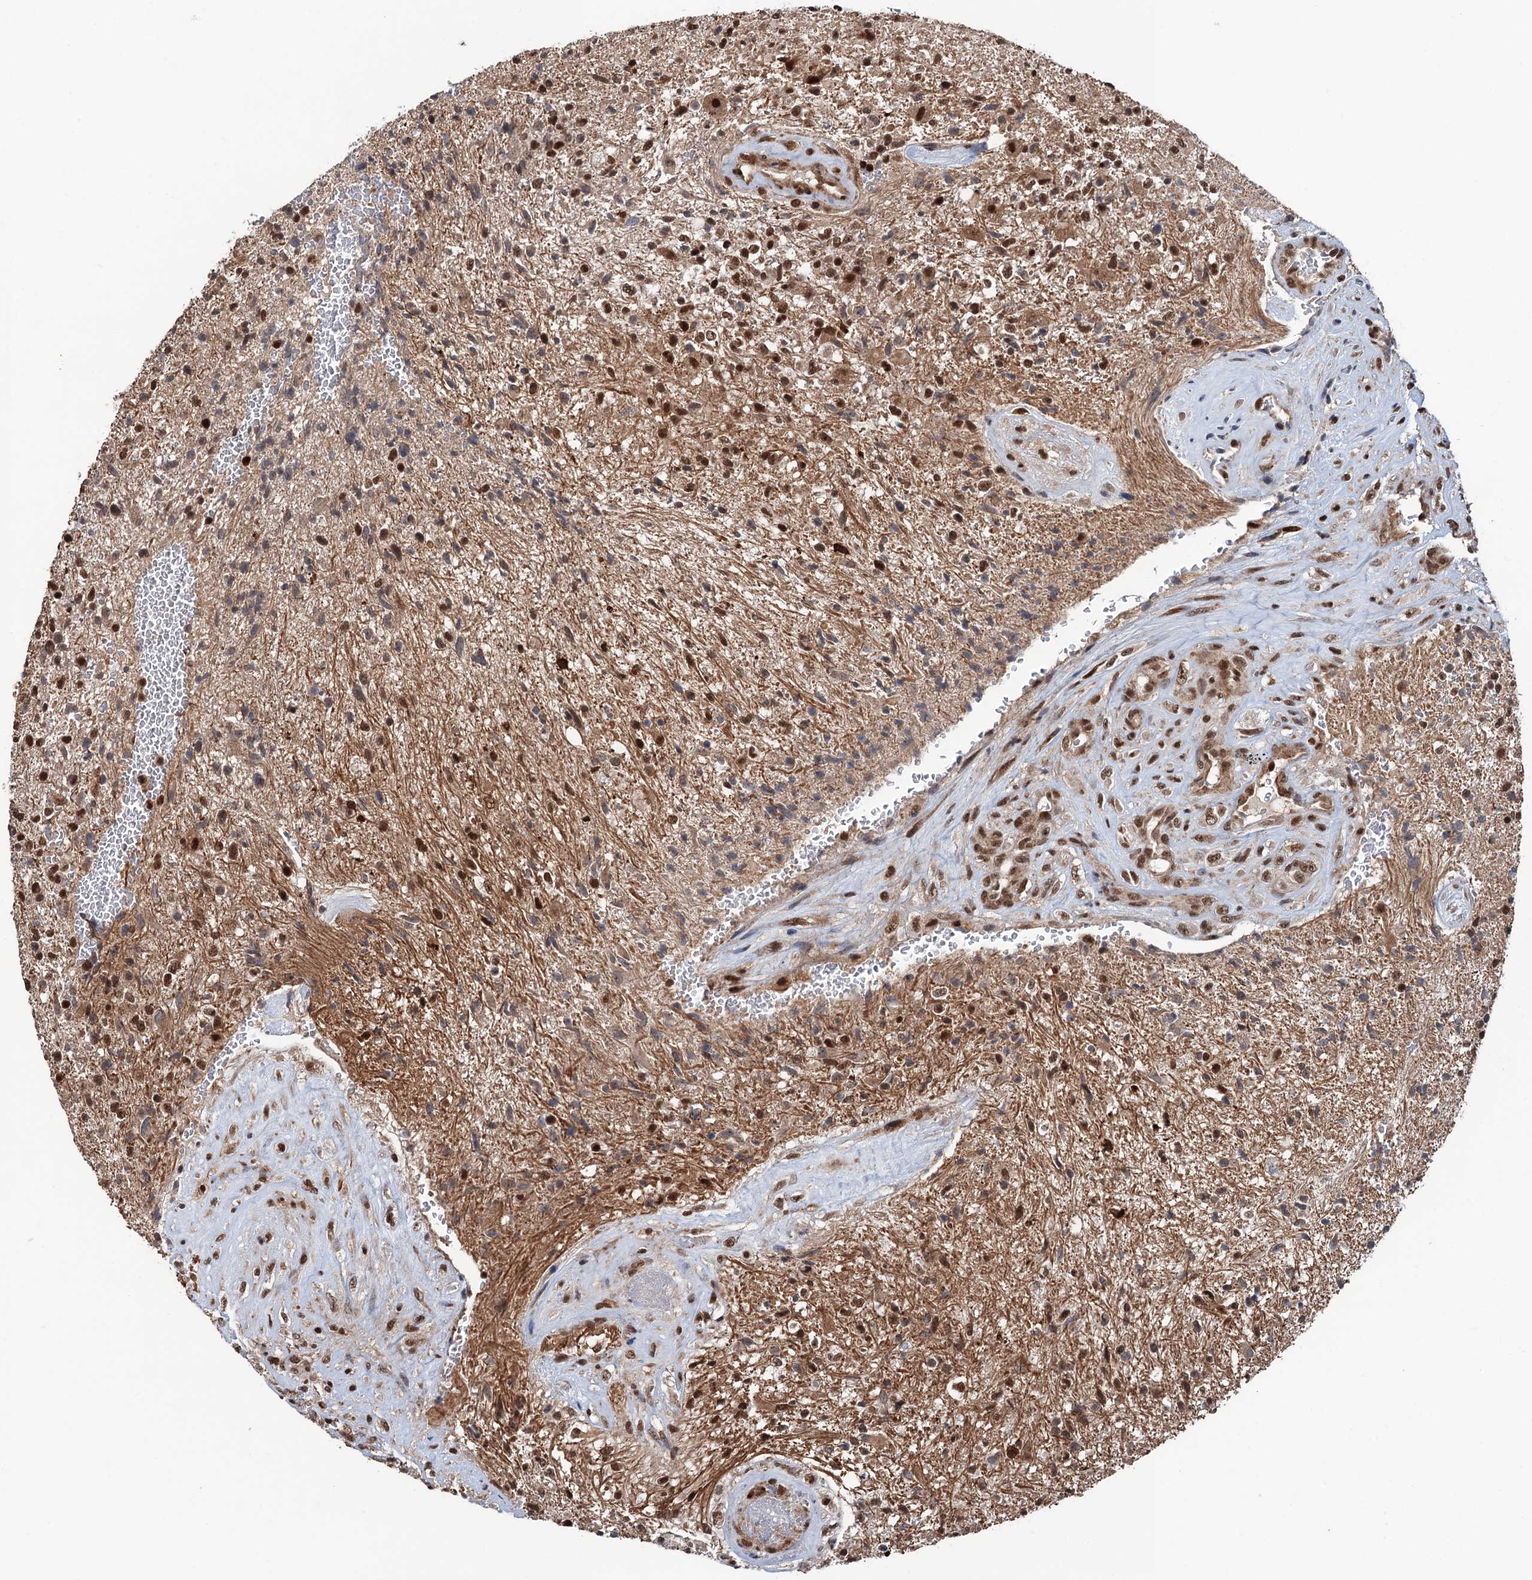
{"staining": {"intensity": "strong", "quantity": ">75%", "location": "nuclear"}, "tissue": "glioma", "cell_type": "Tumor cells", "image_type": "cancer", "snomed": [{"axis": "morphology", "description": "Glioma, malignant, High grade"}, {"axis": "topography", "description": "Brain"}], "caption": "Malignant glioma (high-grade) stained with immunohistochemistry (IHC) reveals strong nuclear expression in approximately >75% of tumor cells.", "gene": "RASSF4", "patient": {"sex": "male", "age": 56}}